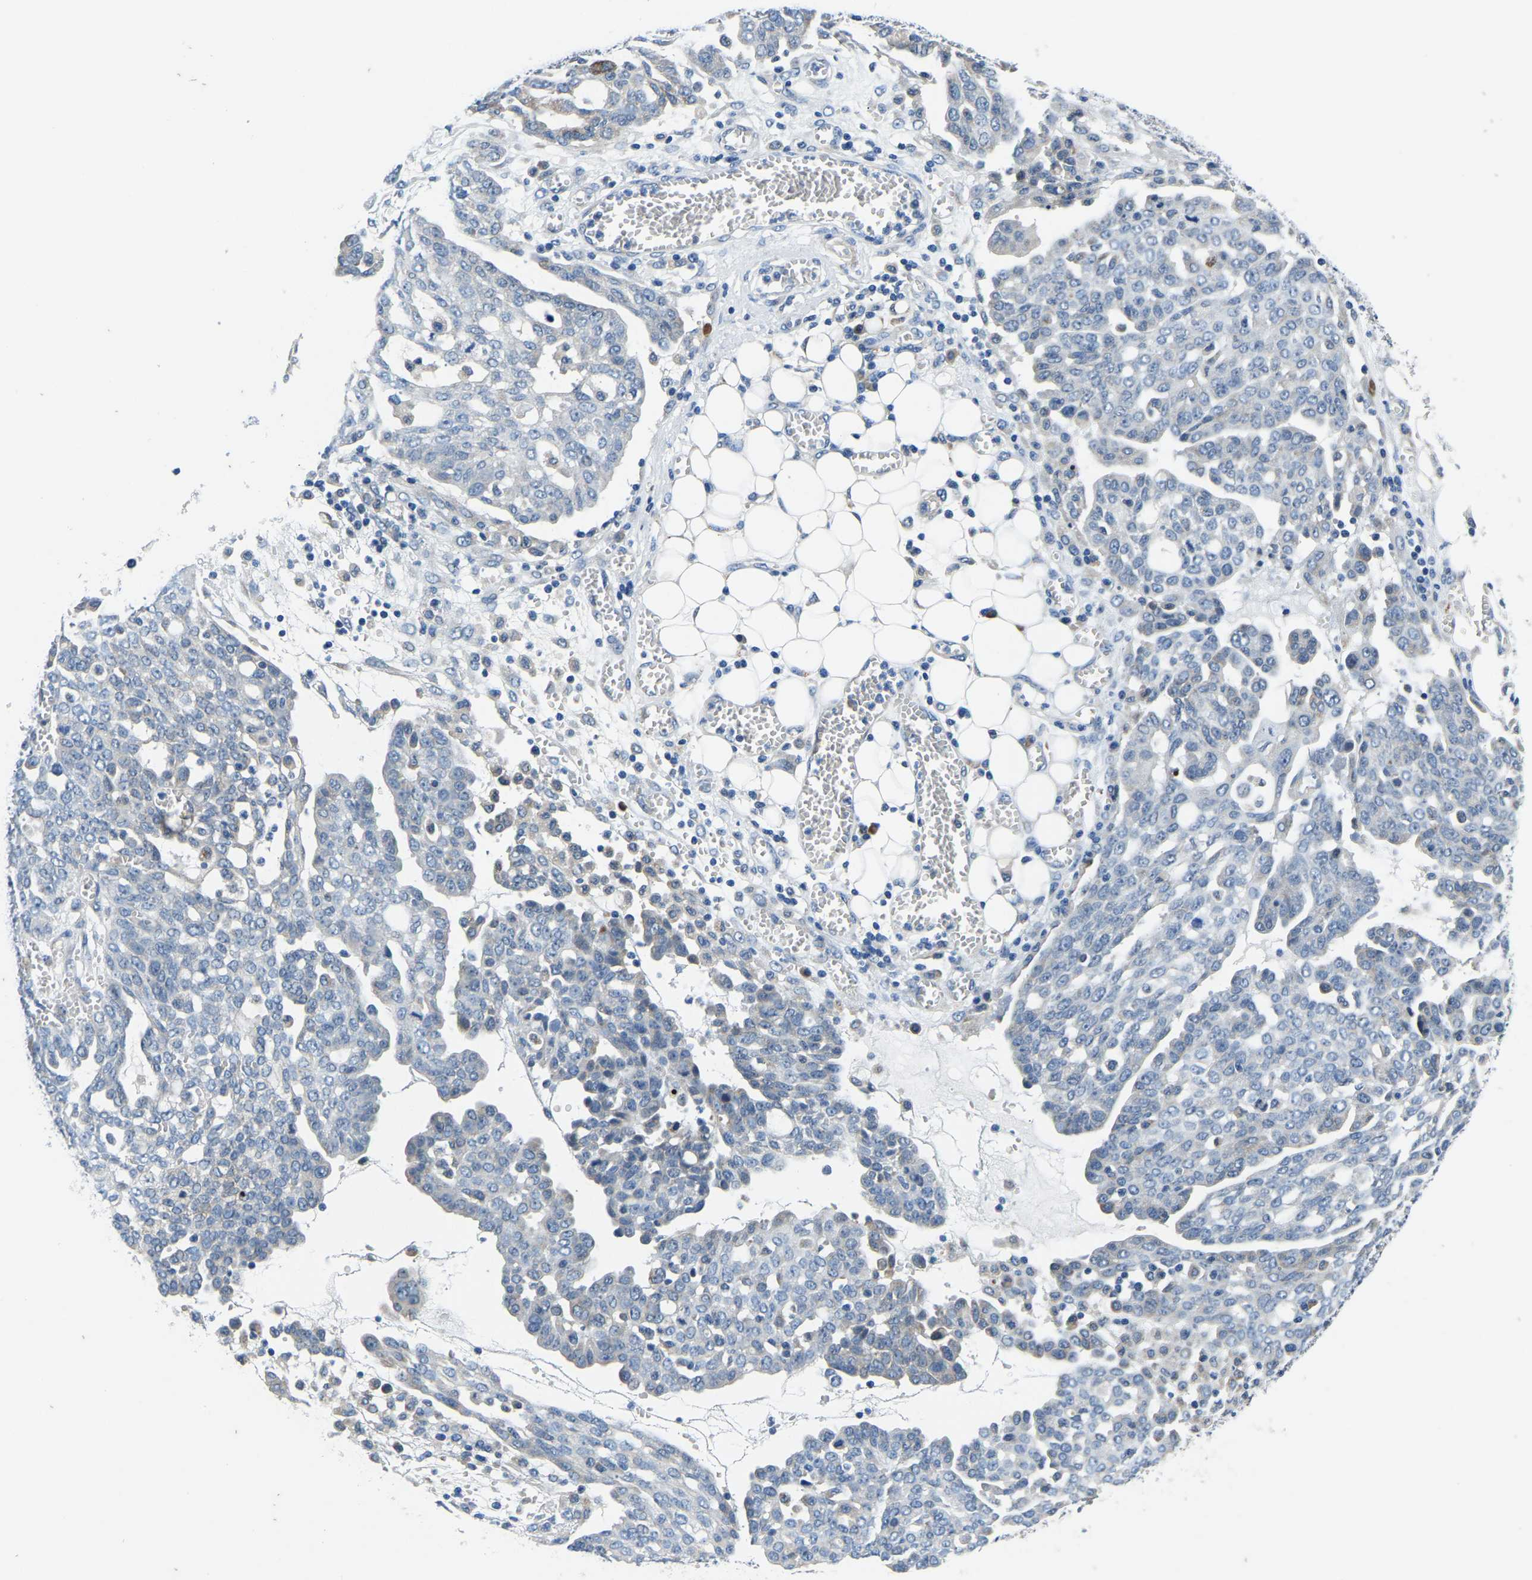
{"staining": {"intensity": "negative", "quantity": "none", "location": "none"}, "tissue": "ovarian cancer", "cell_type": "Tumor cells", "image_type": "cancer", "snomed": [{"axis": "morphology", "description": "Cystadenocarcinoma, serous, NOS"}, {"axis": "topography", "description": "Soft tissue"}, {"axis": "topography", "description": "Ovary"}], "caption": "IHC of human ovarian cancer (serous cystadenocarcinoma) shows no staining in tumor cells.", "gene": "LIAS", "patient": {"sex": "female", "age": 57}}